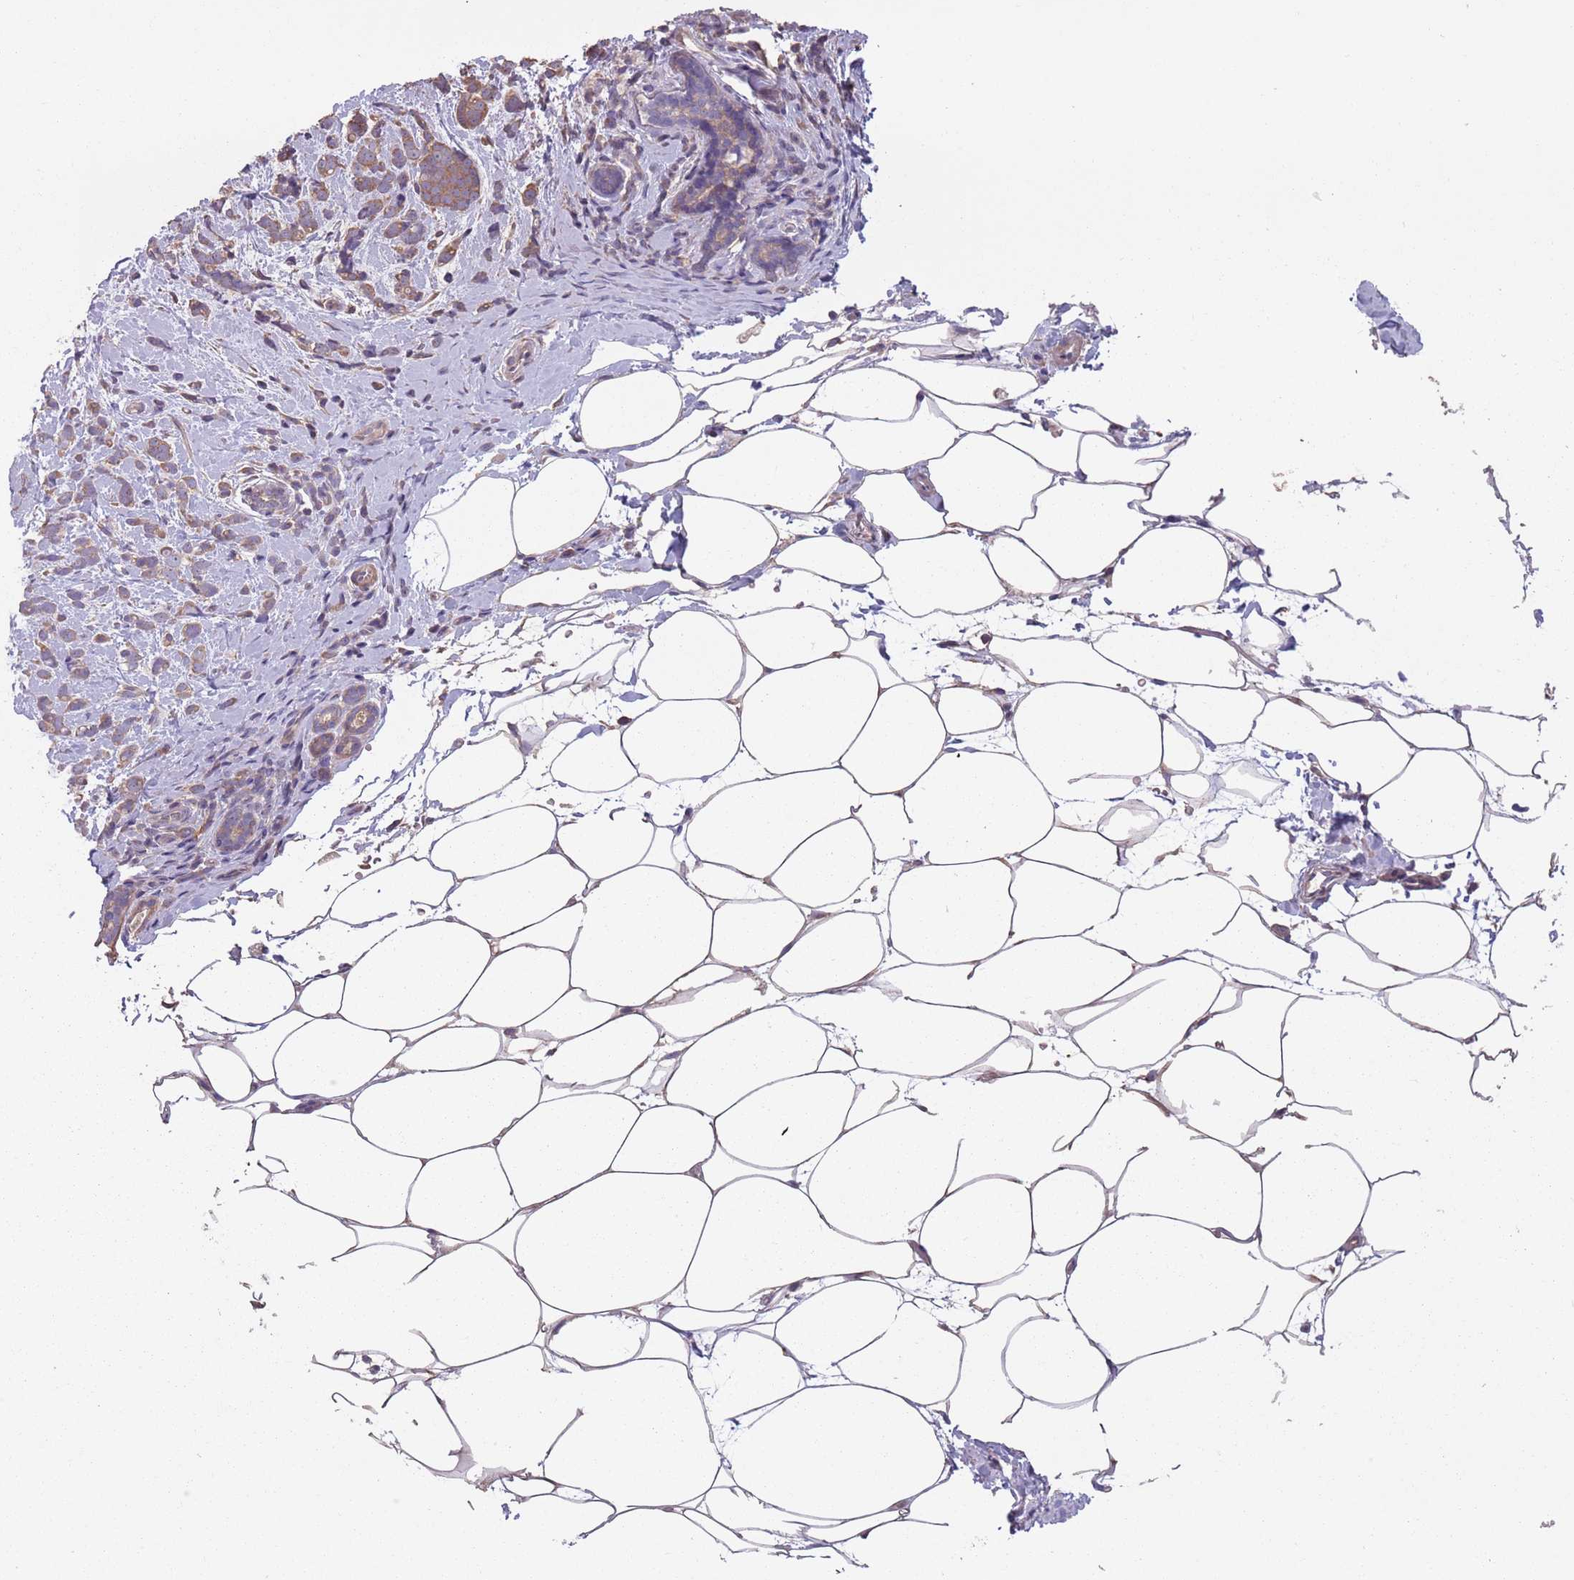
{"staining": {"intensity": "moderate", "quantity": ">75%", "location": "cytoplasmic/membranous"}, "tissue": "breast cancer", "cell_type": "Tumor cells", "image_type": "cancer", "snomed": [{"axis": "morphology", "description": "Lobular carcinoma"}, {"axis": "topography", "description": "Breast"}], "caption": "IHC of human lobular carcinoma (breast) displays medium levels of moderate cytoplasmic/membranous positivity in approximately >75% of tumor cells. The staining was performed using DAB to visualize the protein expression in brown, while the nuclei were stained in blue with hematoxylin (Magnification: 20x).", "gene": "MBD3L1", "patient": {"sex": "female", "age": 58}}